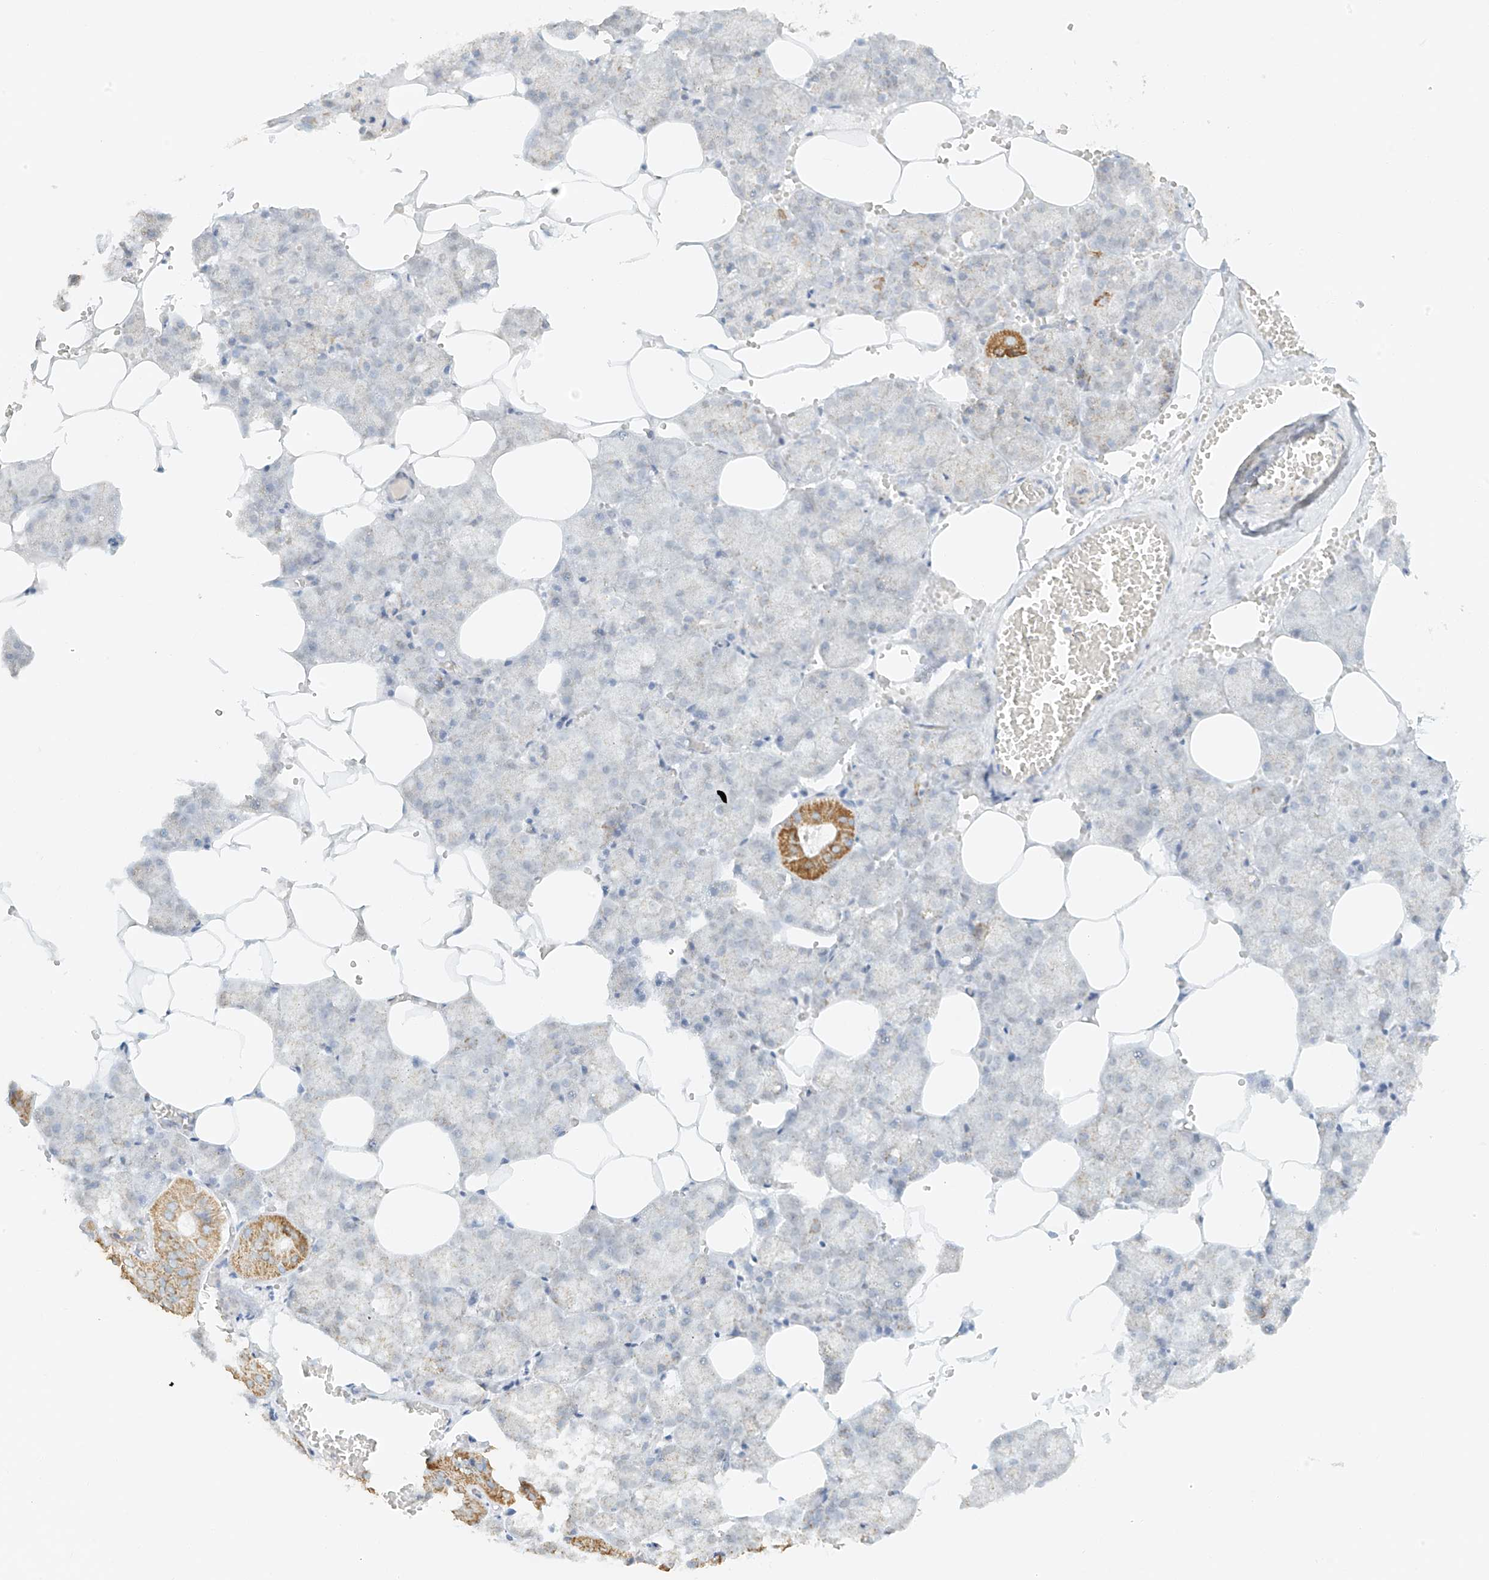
{"staining": {"intensity": "moderate", "quantity": "<25%", "location": "cytoplasmic/membranous"}, "tissue": "salivary gland", "cell_type": "Glandular cells", "image_type": "normal", "snomed": [{"axis": "morphology", "description": "Normal tissue, NOS"}, {"axis": "topography", "description": "Salivary gland"}], "caption": "Glandular cells demonstrate moderate cytoplasmic/membranous staining in approximately <25% of cells in normal salivary gland.", "gene": "MIPEP", "patient": {"sex": "male", "age": 62}}